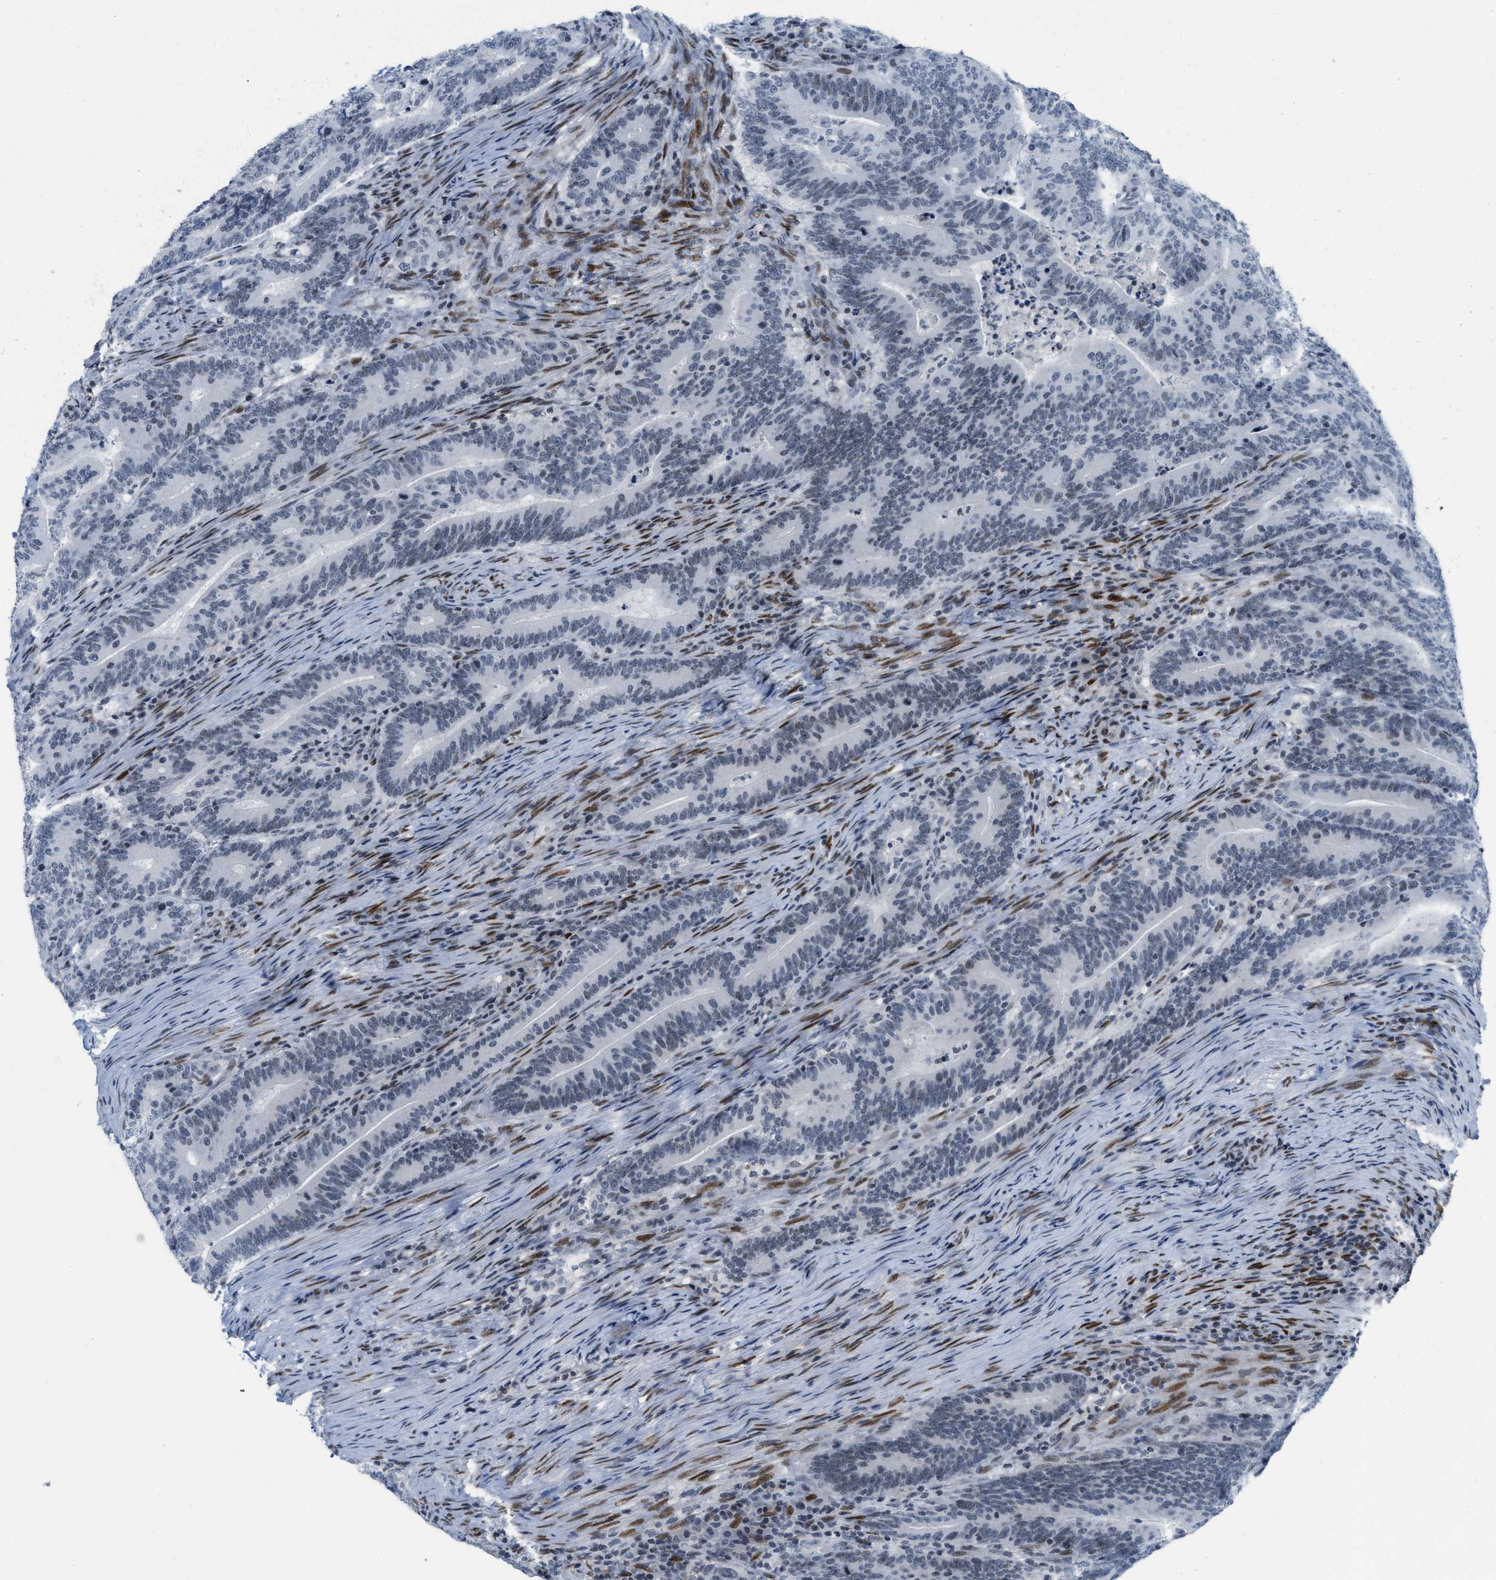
{"staining": {"intensity": "weak", "quantity": "25%-75%", "location": "nuclear"}, "tissue": "colorectal cancer", "cell_type": "Tumor cells", "image_type": "cancer", "snomed": [{"axis": "morphology", "description": "Adenocarcinoma, NOS"}, {"axis": "topography", "description": "Colon"}], "caption": "Immunohistochemical staining of human colorectal cancer (adenocarcinoma) reveals weak nuclear protein expression in about 25%-75% of tumor cells.", "gene": "PBX1", "patient": {"sex": "female", "age": 66}}